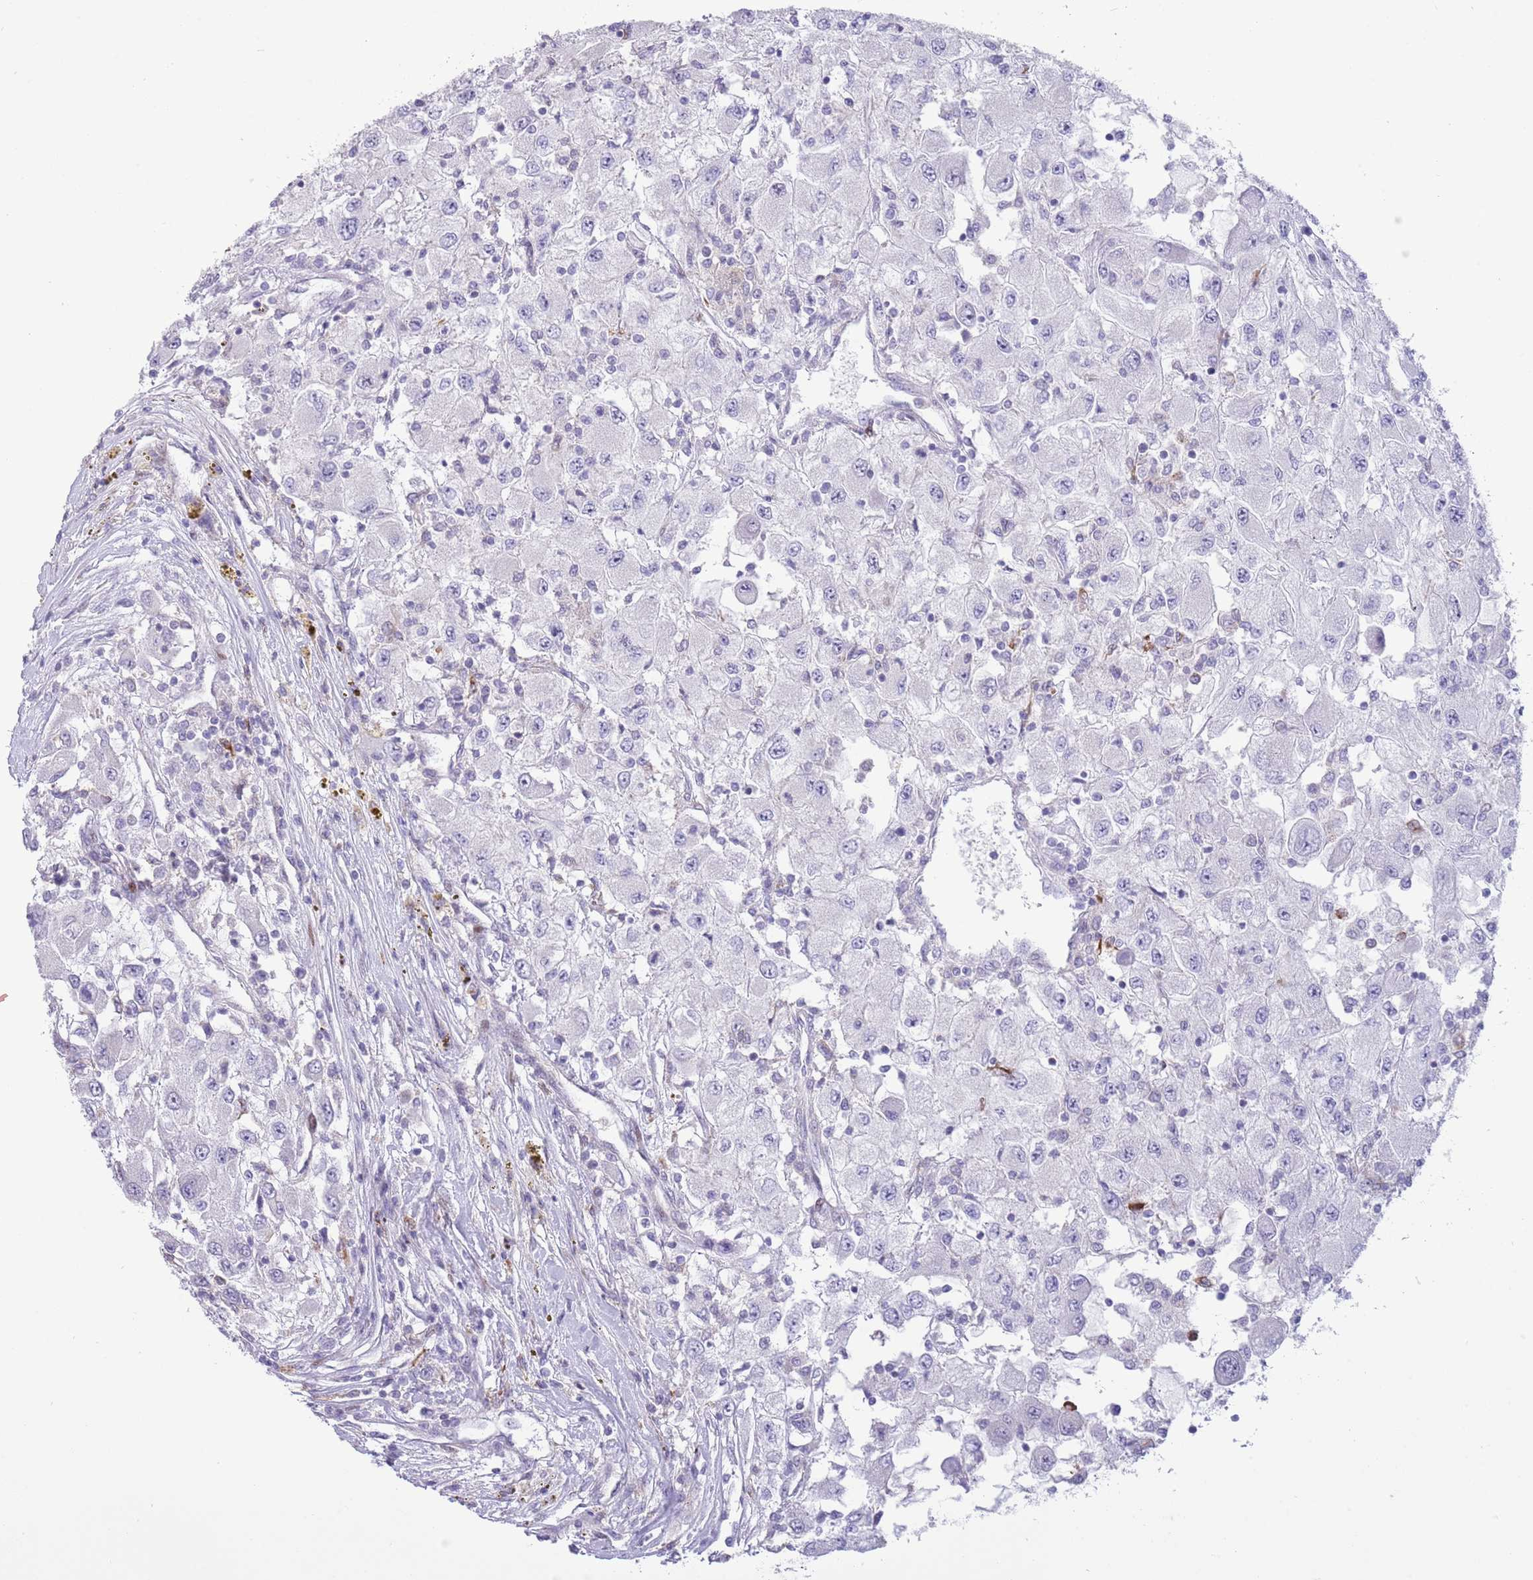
{"staining": {"intensity": "negative", "quantity": "none", "location": "none"}, "tissue": "renal cancer", "cell_type": "Tumor cells", "image_type": "cancer", "snomed": [{"axis": "morphology", "description": "Adenocarcinoma, NOS"}, {"axis": "topography", "description": "Kidney"}], "caption": "Tumor cells are negative for protein expression in human adenocarcinoma (renal).", "gene": "ANO8", "patient": {"sex": "female", "age": 67}}